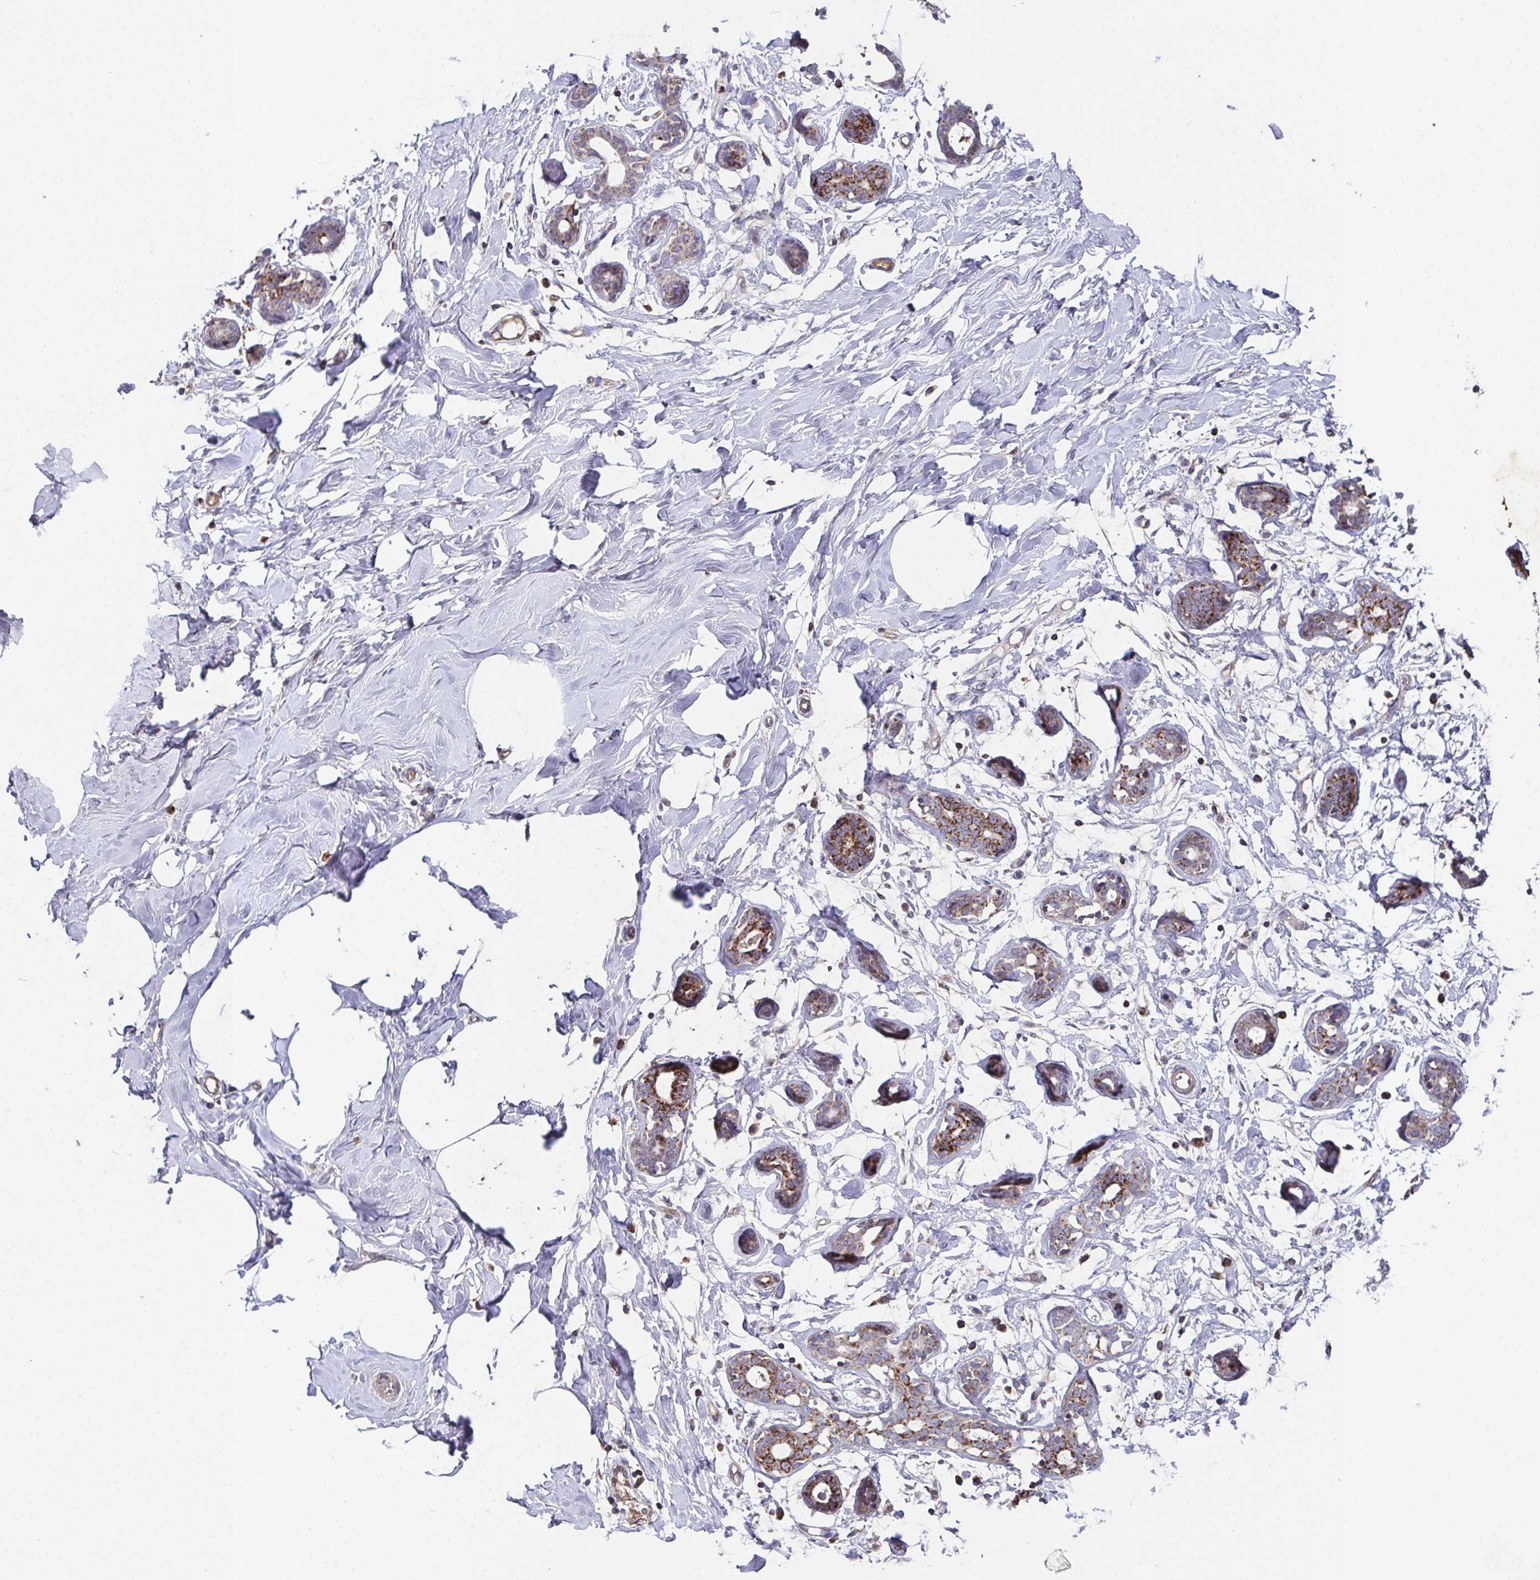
{"staining": {"intensity": "negative", "quantity": "none", "location": "none"}, "tissue": "breast", "cell_type": "Adipocytes", "image_type": "normal", "snomed": [{"axis": "morphology", "description": "Normal tissue, NOS"}, {"axis": "topography", "description": "Breast"}], "caption": "The histopathology image reveals no significant positivity in adipocytes of breast.", "gene": "MT", "patient": {"sex": "female", "age": 27}}